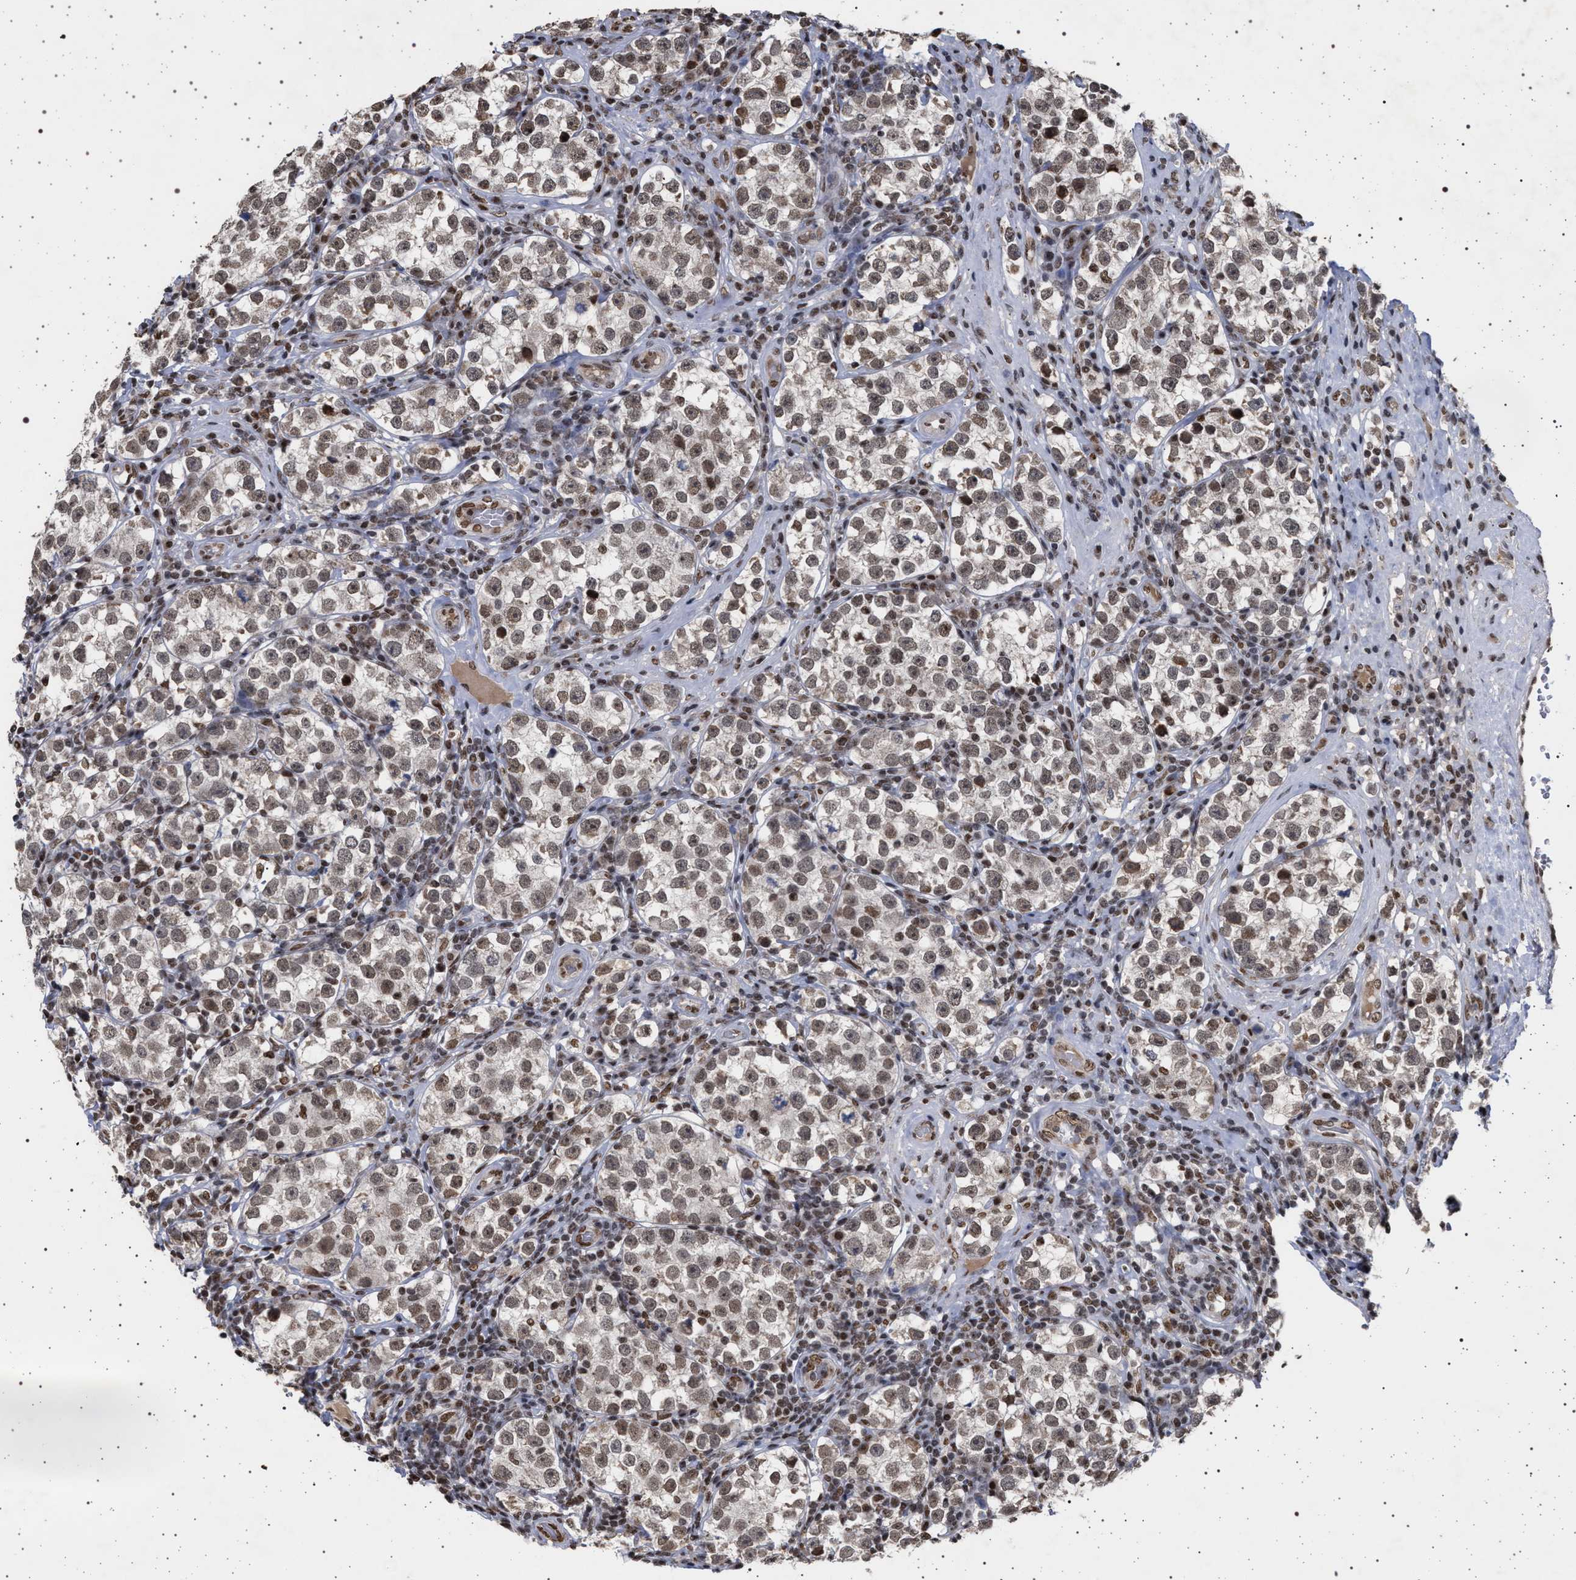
{"staining": {"intensity": "weak", "quantity": ">75%", "location": "nuclear"}, "tissue": "testis cancer", "cell_type": "Tumor cells", "image_type": "cancer", "snomed": [{"axis": "morphology", "description": "Normal tissue, NOS"}, {"axis": "morphology", "description": "Seminoma, NOS"}, {"axis": "topography", "description": "Testis"}], "caption": "Immunohistochemistry staining of testis cancer (seminoma), which exhibits low levels of weak nuclear staining in approximately >75% of tumor cells indicating weak nuclear protein positivity. The staining was performed using DAB (brown) for protein detection and nuclei were counterstained in hematoxylin (blue).", "gene": "PHF12", "patient": {"sex": "male", "age": 43}}